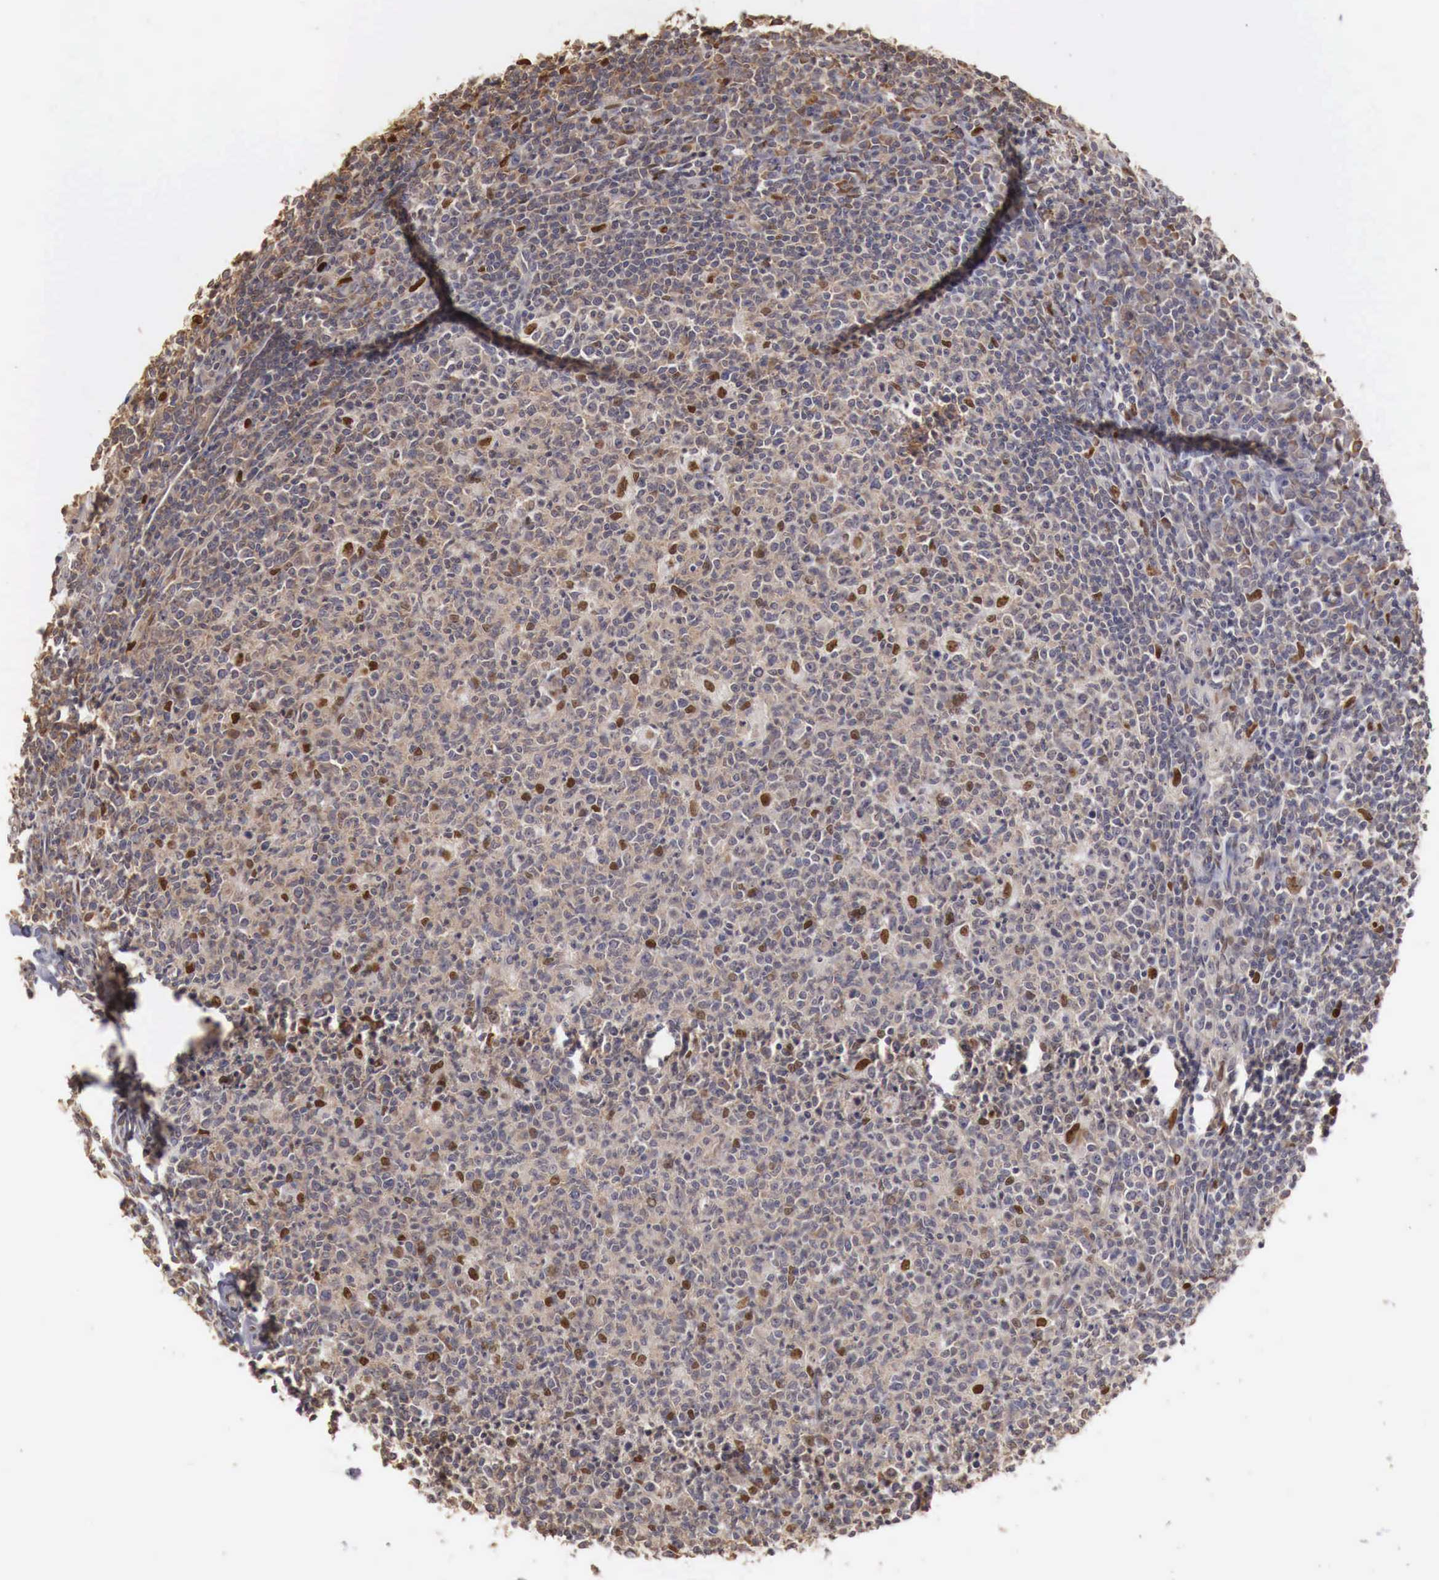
{"staining": {"intensity": "strong", "quantity": "<25%", "location": "nuclear"}, "tissue": "tonsil", "cell_type": "Germinal center cells", "image_type": "normal", "snomed": [{"axis": "morphology", "description": "Normal tissue, NOS"}, {"axis": "topography", "description": "Tonsil"}], "caption": "IHC (DAB (3,3'-diaminobenzidine)) staining of benign human tonsil shows strong nuclear protein positivity in approximately <25% of germinal center cells.", "gene": "KHDRBS2", "patient": {"sex": "male", "age": 6}}